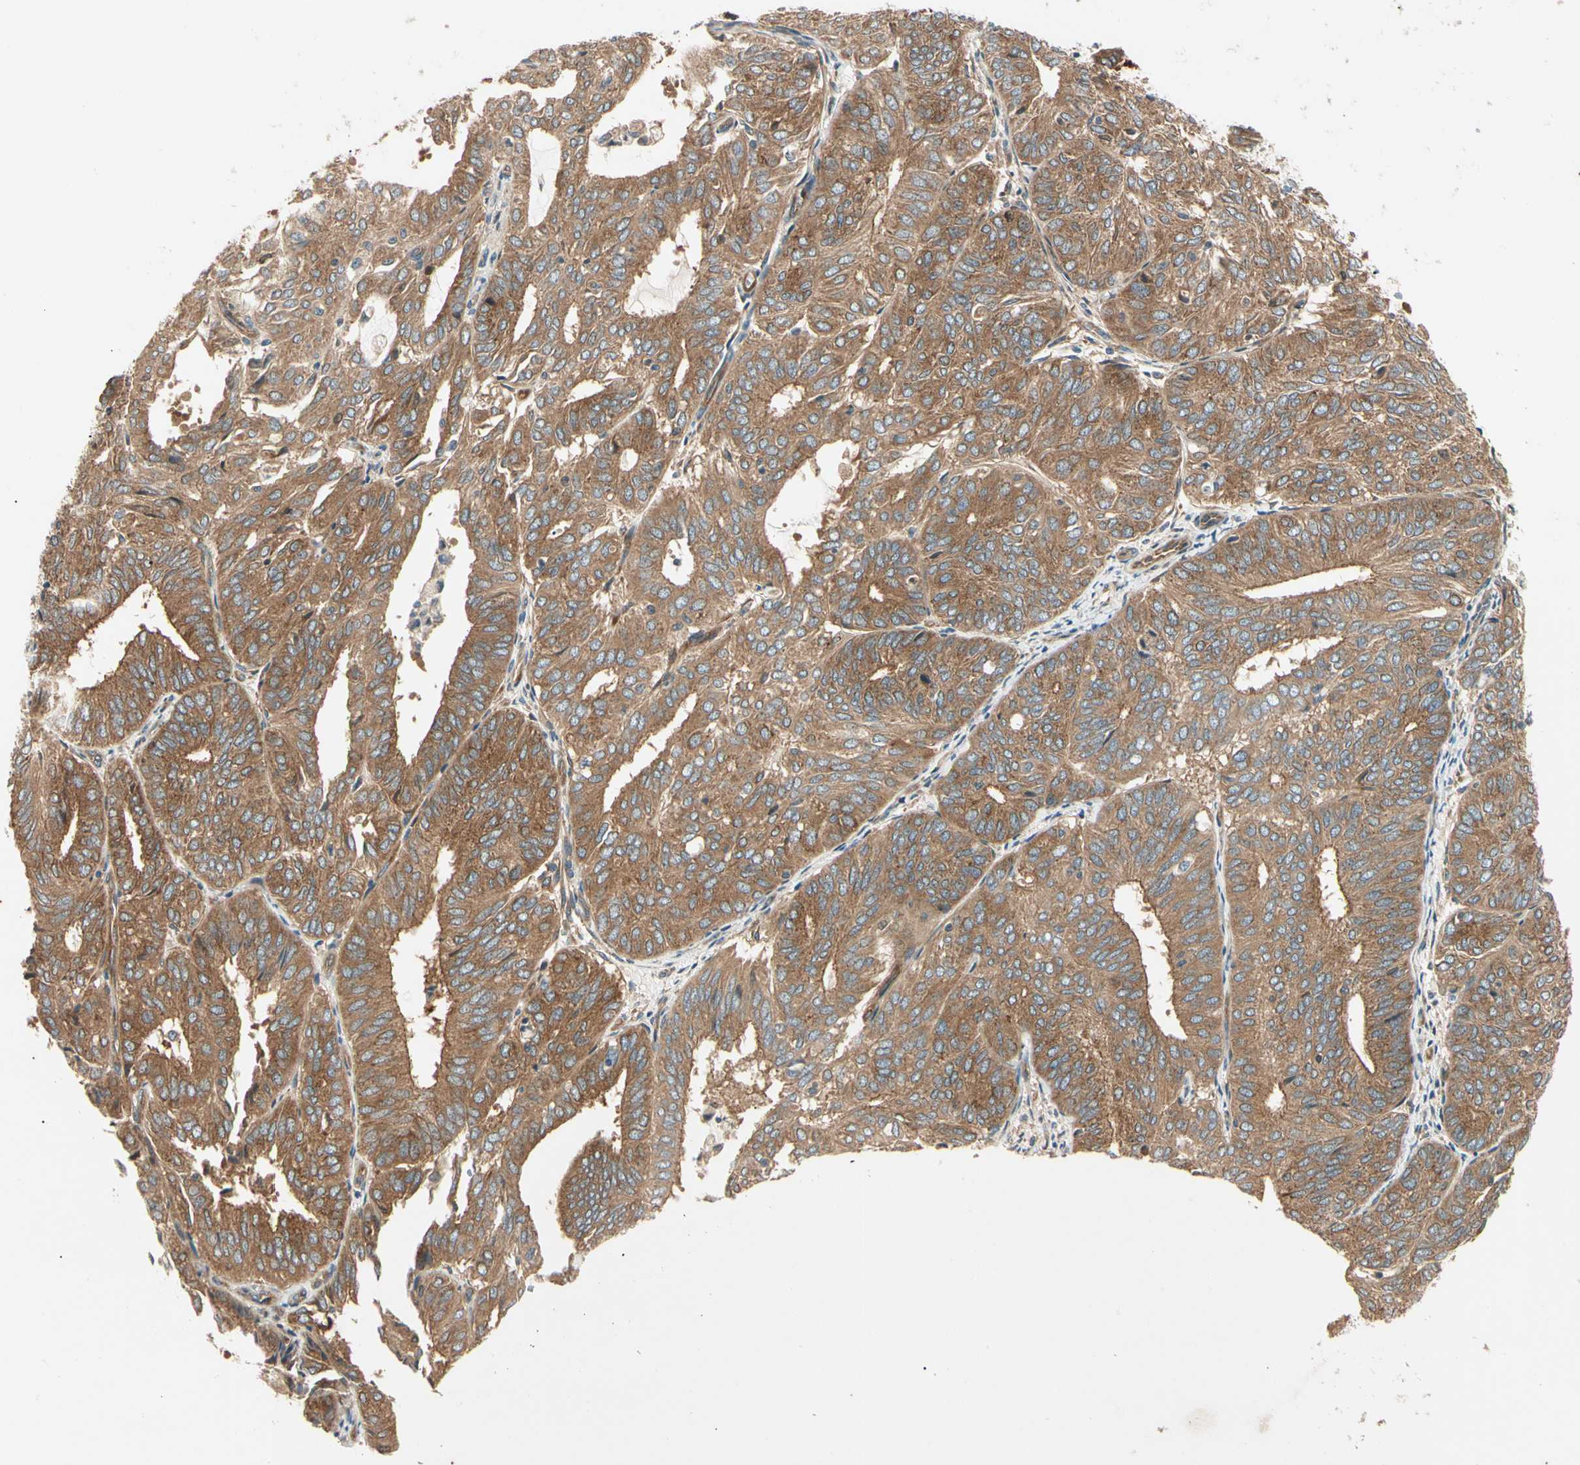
{"staining": {"intensity": "moderate", "quantity": ">75%", "location": "cytoplasmic/membranous"}, "tissue": "endometrial cancer", "cell_type": "Tumor cells", "image_type": "cancer", "snomed": [{"axis": "morphology", "description": "Adenocarcinoma, NOS"}, {"axis": "topography", "description": "Uterus"}], "caption": "Endometrial adenocarcinoma stained with immunohistochemistry (IHC) demonstrates moderate cytoplasmic/membranous expression in about >75% of tumor cells.", "gene": "ROCK2", "patient": {"sex": "female", "age": 60}}